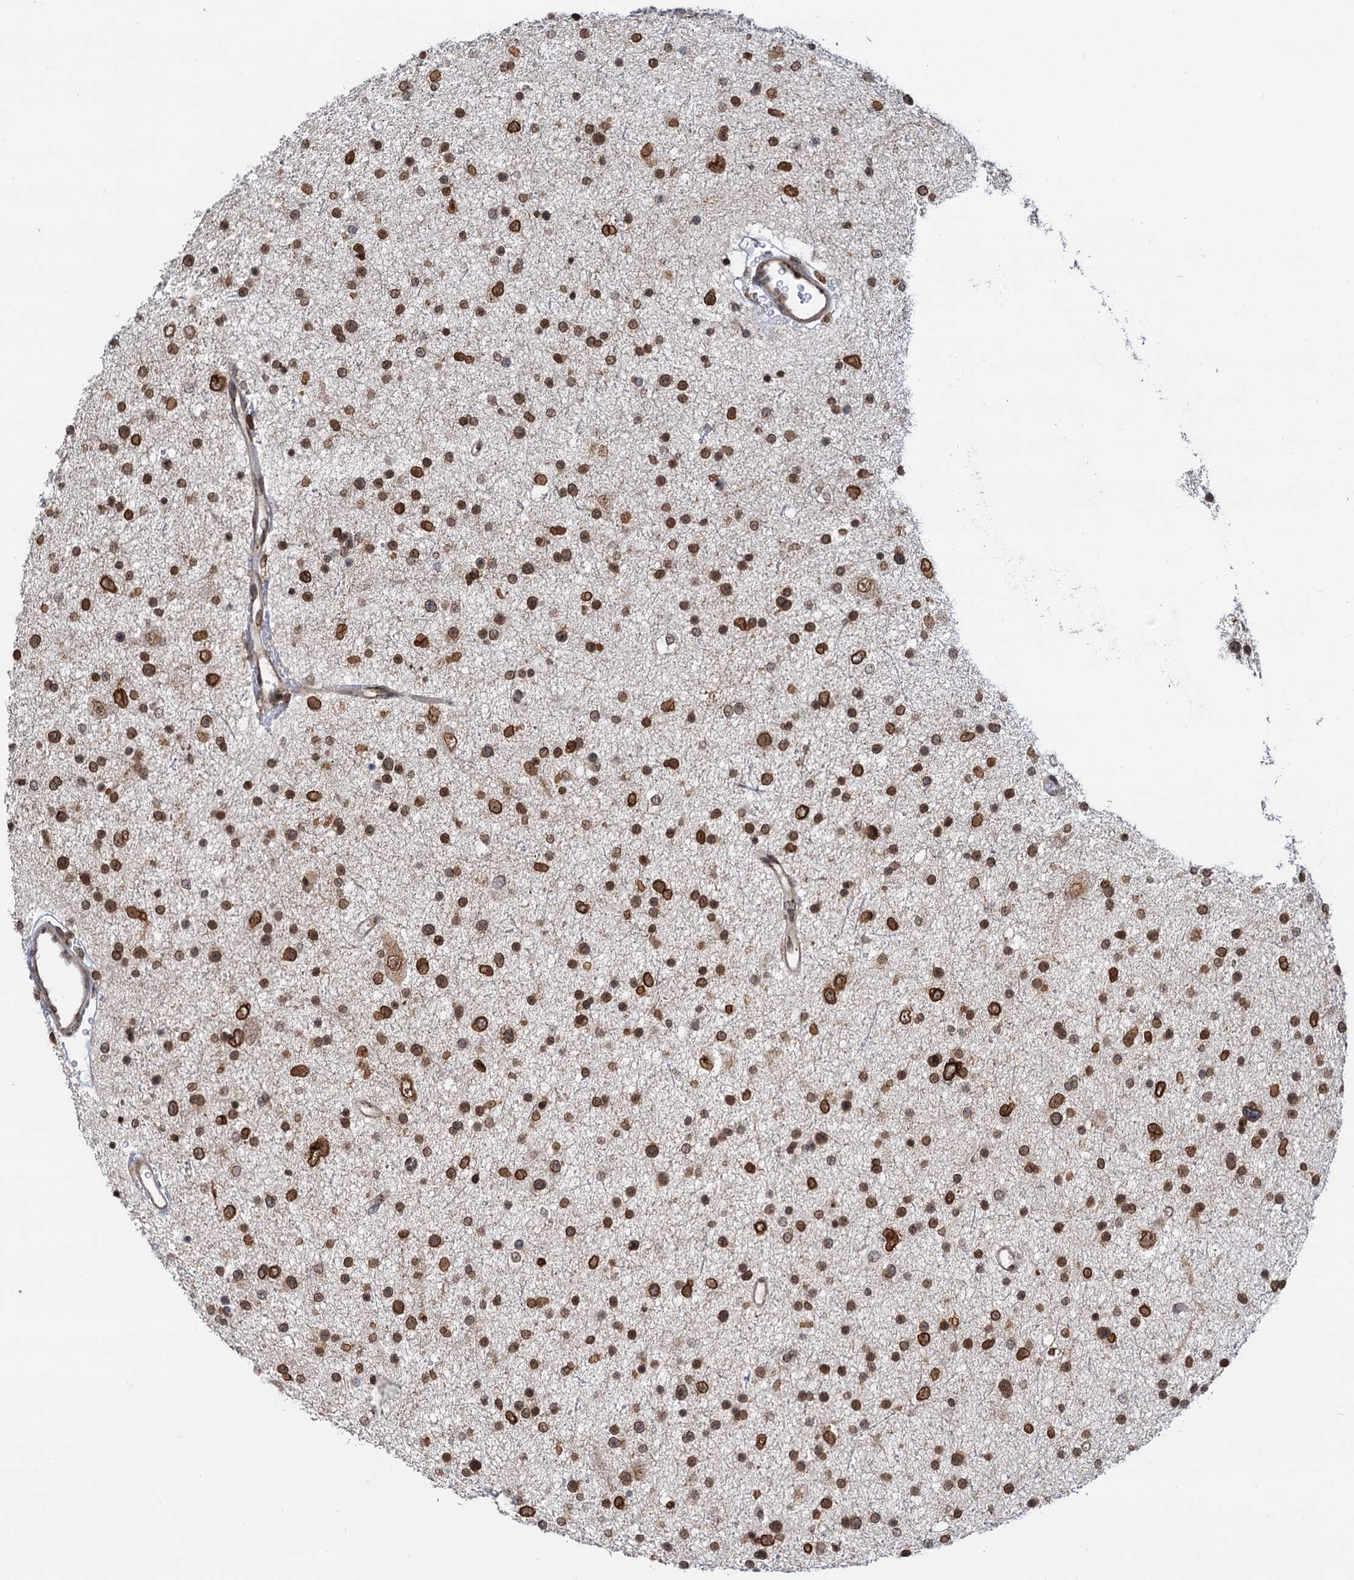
{"staining": {"intensity": "strong", "quantity": ">75%", "location": "nuclear"}, "tissue": "glioma", "cell_type": "Tumor cells", "image_type": "cancer", "snomed": [{"axis": "morphology", "description": "Glioma, malignant, Low grade"}, {"axis": "topography", "description": "Brain"}], "caption": "A histopathology image of human glioma stained for a protein exhibits strong nuclear brown staining in tumor cells.", "gene": "ZC3H13", "patient": {"sex": "female", "age": 37}}